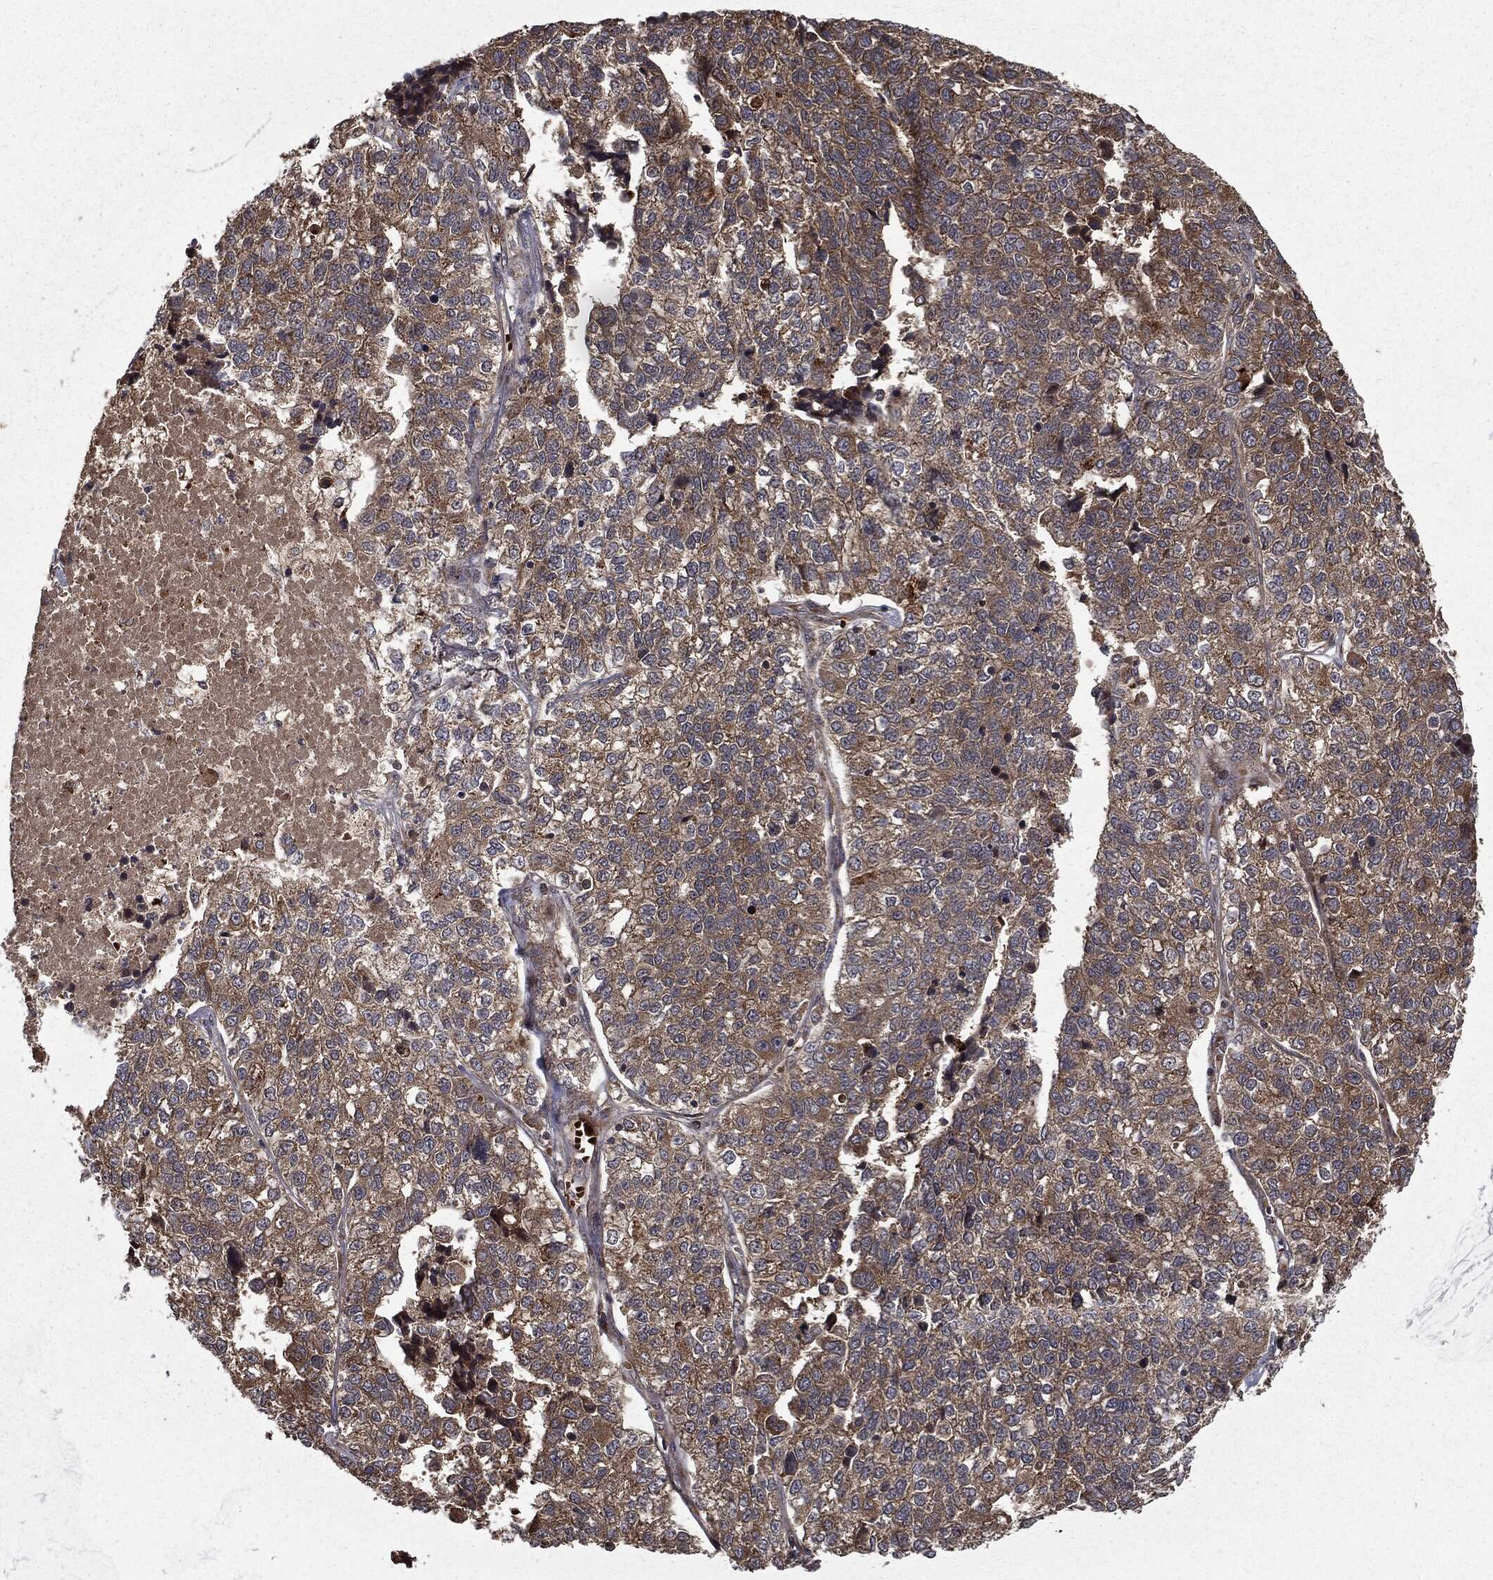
{"staining": {"intensity": "weak", "quantity": ">75%", "location": "cytoplasmic/membranous"}, "tissue": "lung cancer", "cell_type": "Tumor cells", "image_type": "cancer", "snomed": [{"axis": "morphology", "description": "Adenocarcinoma, NOS"}, {"axis": "topography", "description": "Lung"}], "caption": "The image demonstrates immunohistochemical staining of lung adenocarcinoma. There is weak cytoplasmic/membranous staining is identified in approximately >75% of tumor cells. (Stains: DAB in brown, nuclei in blue, Microscopy: brightfield microscopy at high magnification).", "gene": "HTT", "patient": {"sex": "male", "age": 49}}